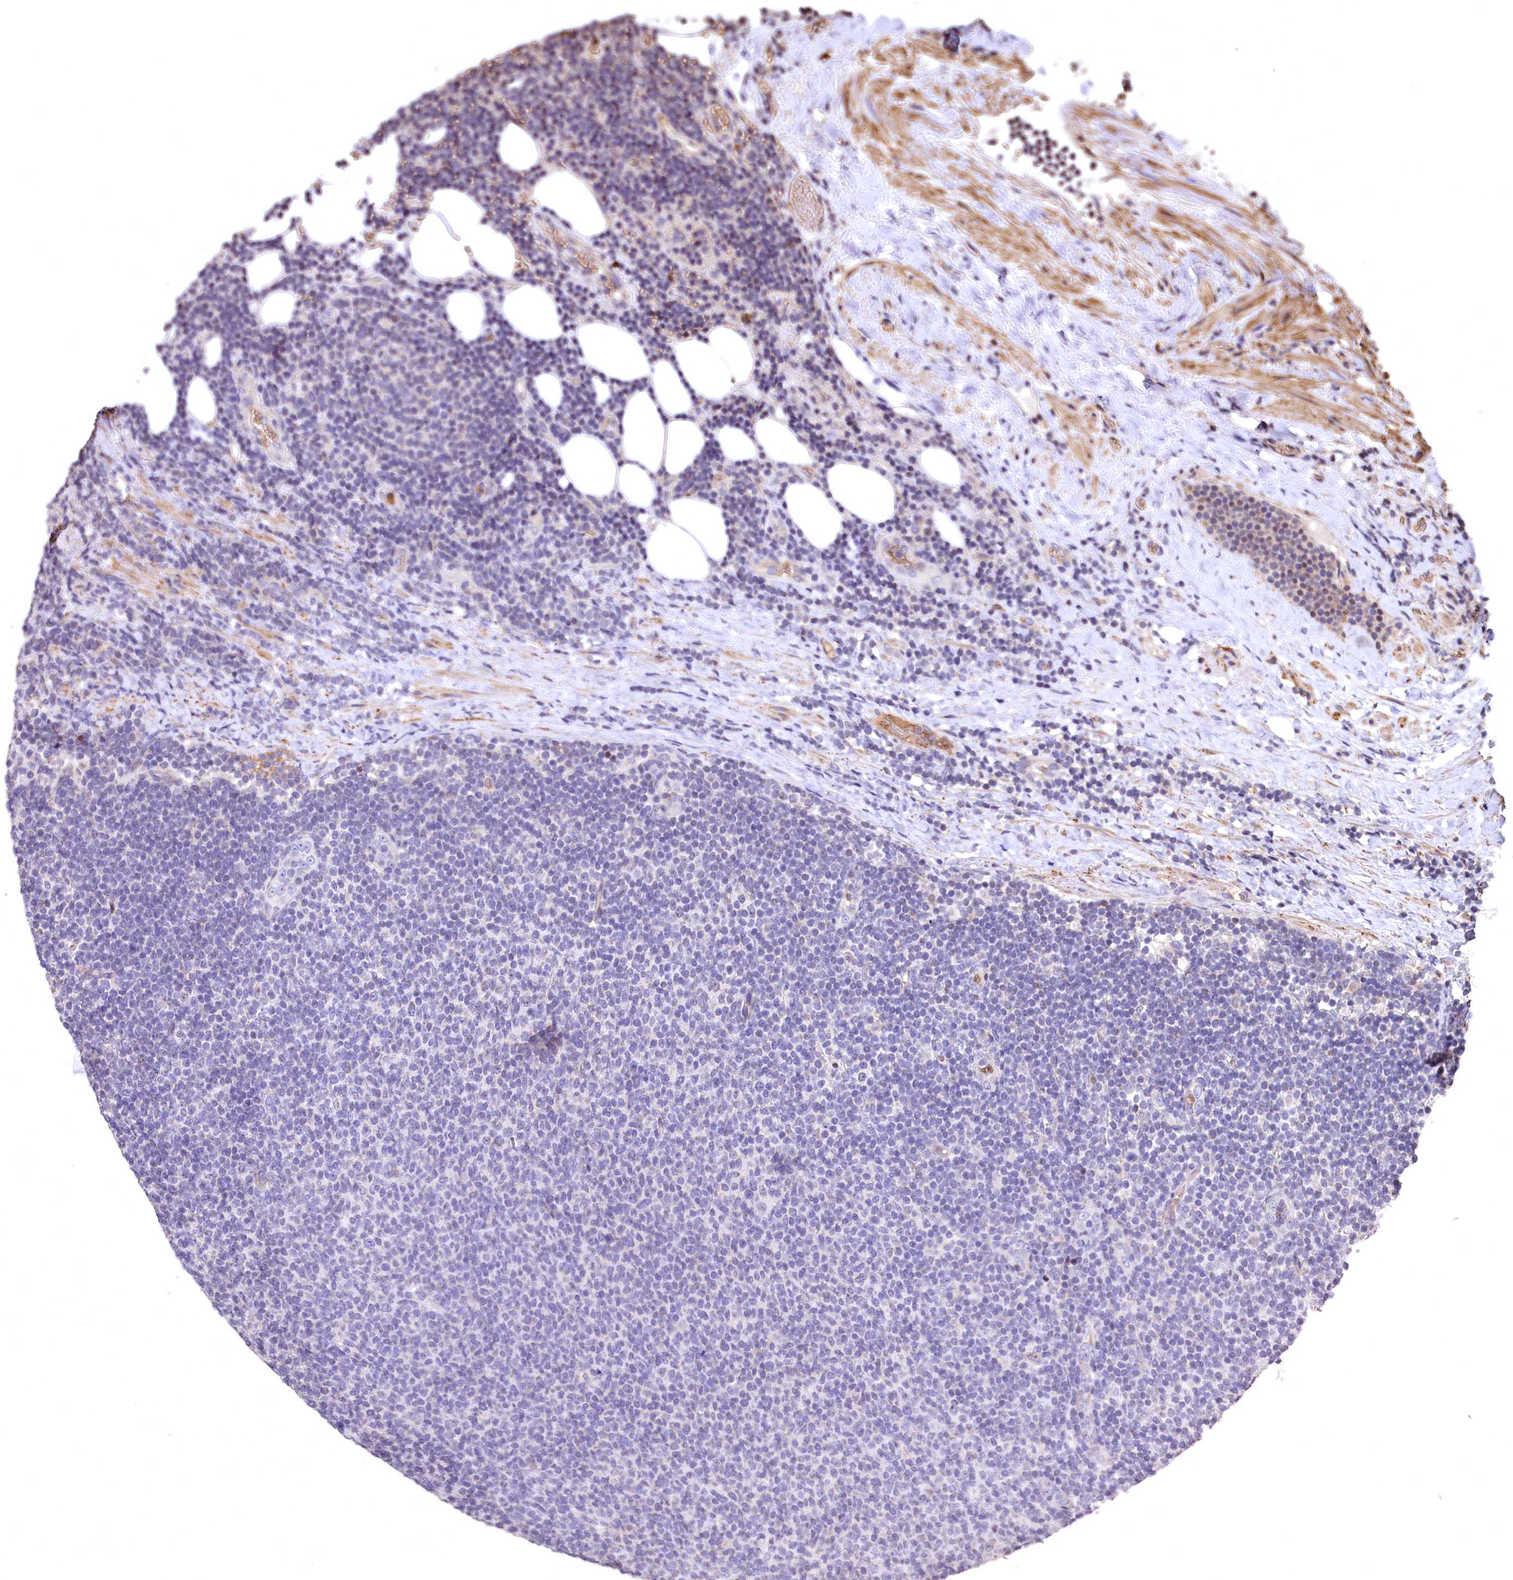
{"staining": {"intensity": "negative", "quantity": "none", "location": "none"}, "tissue": "lymphoma", "cell_type": "Tumor cells", "image_type": "cancer", "snomed": [{"axis": "morphology", "description": "Malignant lymphoma, non-Hodgkin's type, Low grade"}, {"axis": "topography", "description": "Lymph node"}], "caption": "Photomicrograph shows no protein expression in tumor cells of lymphoma tissue.", "gene": "SPTA1", "patient": {"sex": "male", "age": 66}}